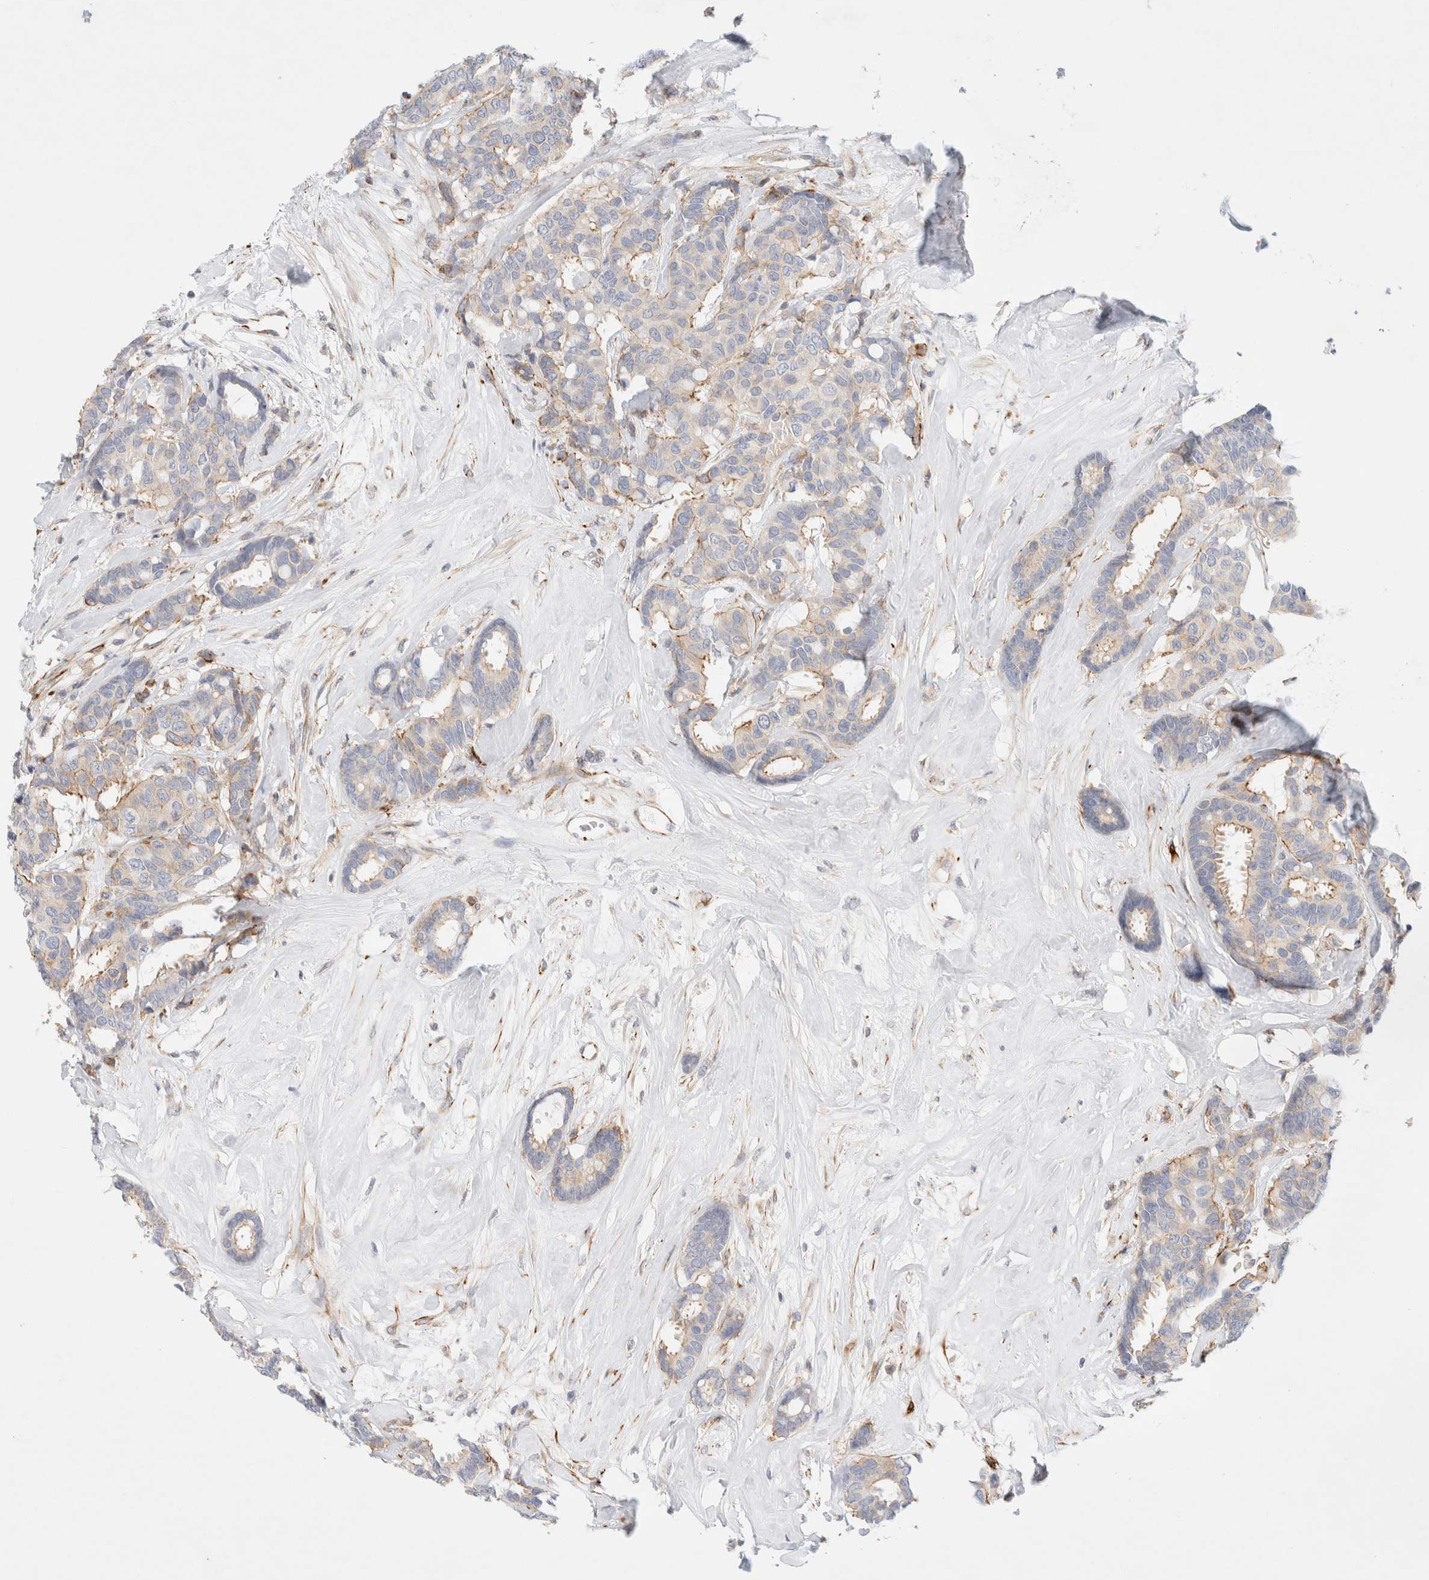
{"staining": {"intensity": "weak", "quantity": "<25%", "location": "cytoplasmic/membranous"}, "tissue": "breast cancer", "cell_type": "Tumor cells", "image_type": "cancer", "snomed": [{"axis": "morphology", "description": "Duct carcinoma"}, {"axis": "topography", "description": "Breast"}], "caption": "Immunohistochemical staining of human intraductal carcinoma (breast) reveals no significant expression in tumor cells. The staining is performed using DAB (3,3'-diaminobenzidine) brown chromogen with nuclei counter-stained in using hematoxylin.", "gene": "SLC25A48", "patient": {"sex": "female", "age": 87}}